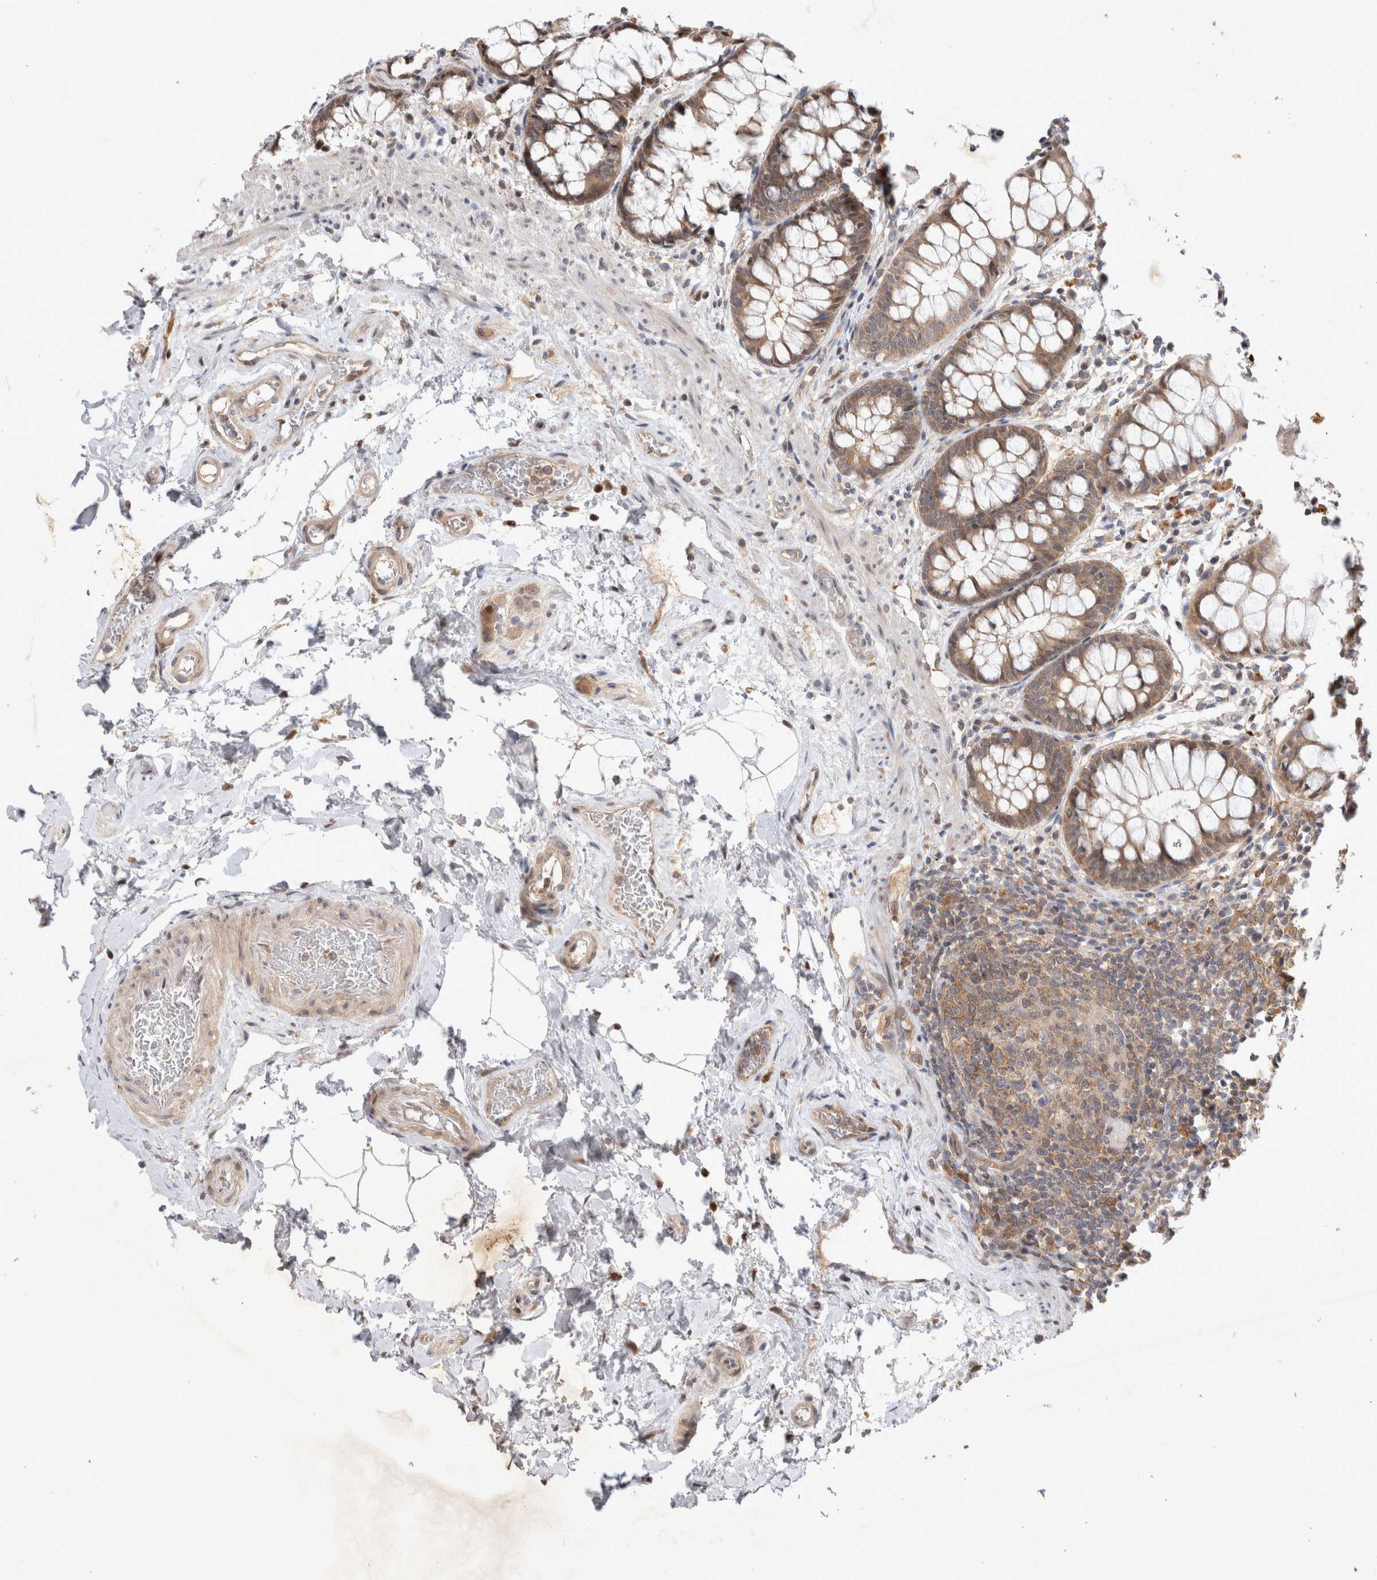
{"staining": {"intensity": "moderate", "quantity": ">75%", "location": "cytoplasmic/membranous"}, "tissue": "rectum", "cell_type": "Glandular cells", "image_type": "normal", "snomed": [{"axis": "morphology", "description": "Normal tissue, NOS"}, {"axis": "topography", "description": "Rectum"}], "caption": "Glandular cells exhibit medium levels of moderate cytoplasmic/membranous positivity in approximately >75% of cells in normal rectum. Using DAB (3,3'-diaminobenzidine) (brown) and hematoxylin (blue) stains, captured at high magnification using brightfield microscopy.", "gene": "HTT", "patient": {"sex": "male", "age": 64}}